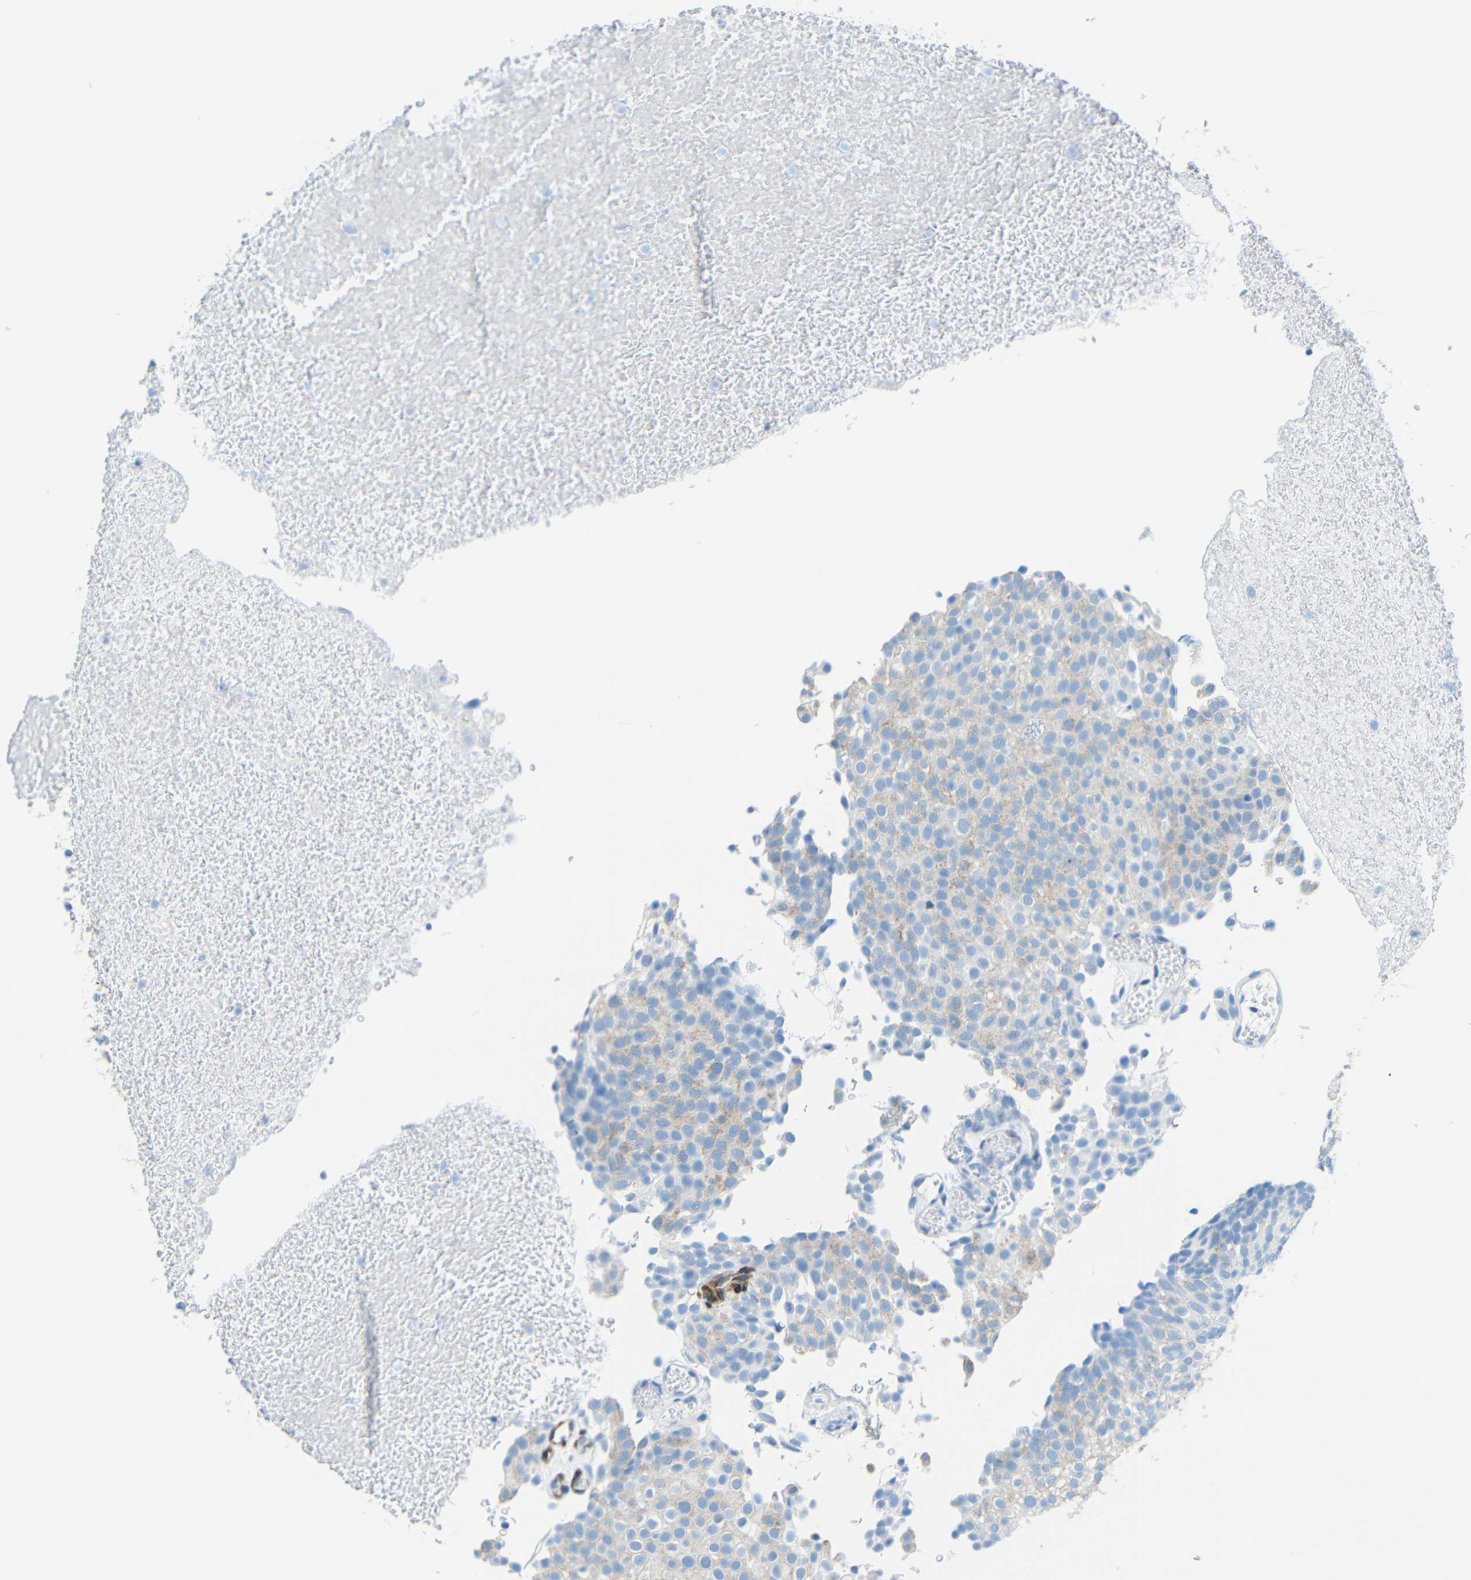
{"staining": {"intensity": "weak", "quantity": ">75%", "location": "cytoplasmic/membranous"}, "tissue": "urothelial cancer", "cell_type": "Tumor cells", "image_type": "cancer", "snomed": [{"axis": "morphology", "description": "Urothelial carcinoma, Low grade"}, {"axis": "topography", "description": "Urinary bladder"}], "caption": "A brown stain labels weak cytoplasmic/membranous expression of a protein in urothelial cancer tumor cells.", "gene": "TUBB4B", "patient": {"sex": "male", "age": 78}}